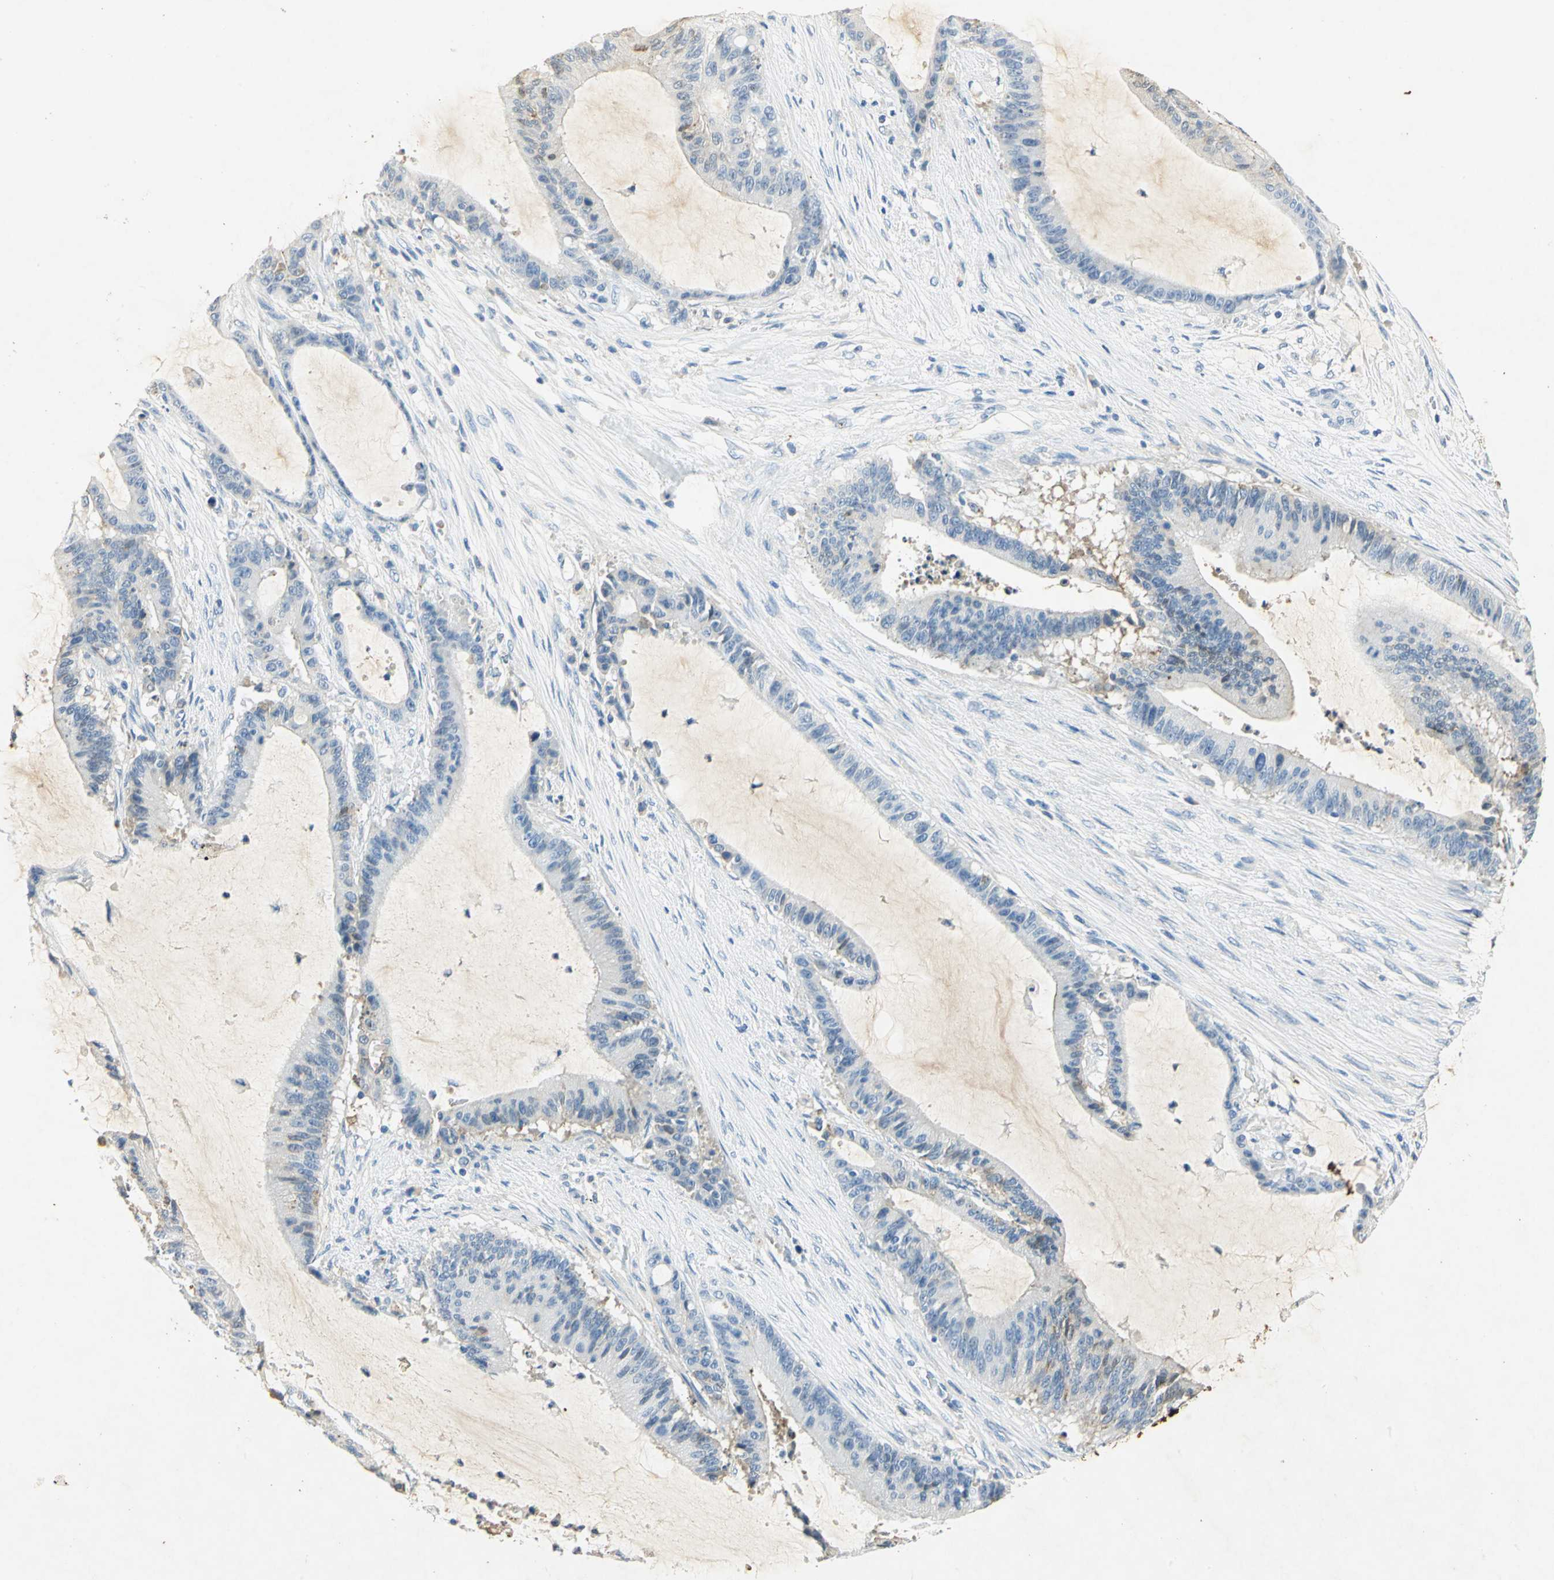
{"staining": {"intensity": "negative", "quantity": "none", "location": "none"}, "tissue": "liver cancer", "cell_type": "Tumor cells", "image_type": "cancer", "snomed": [{"axis": "morphology", "description": "Cholangiocarcinoma"}, {"axis": "topography", "description": "Liver"}], "caption": "IHC micrograph of human liver cholangiocarcinoma stained for a protein (brown), which shows no positivity in tumor cells. The staining is performed using DAB brown chromogen with nuclei counter-stained in using hematoxylin.", "gene": "ANXA4", "patient": {"sex": "female", "age": 73}}